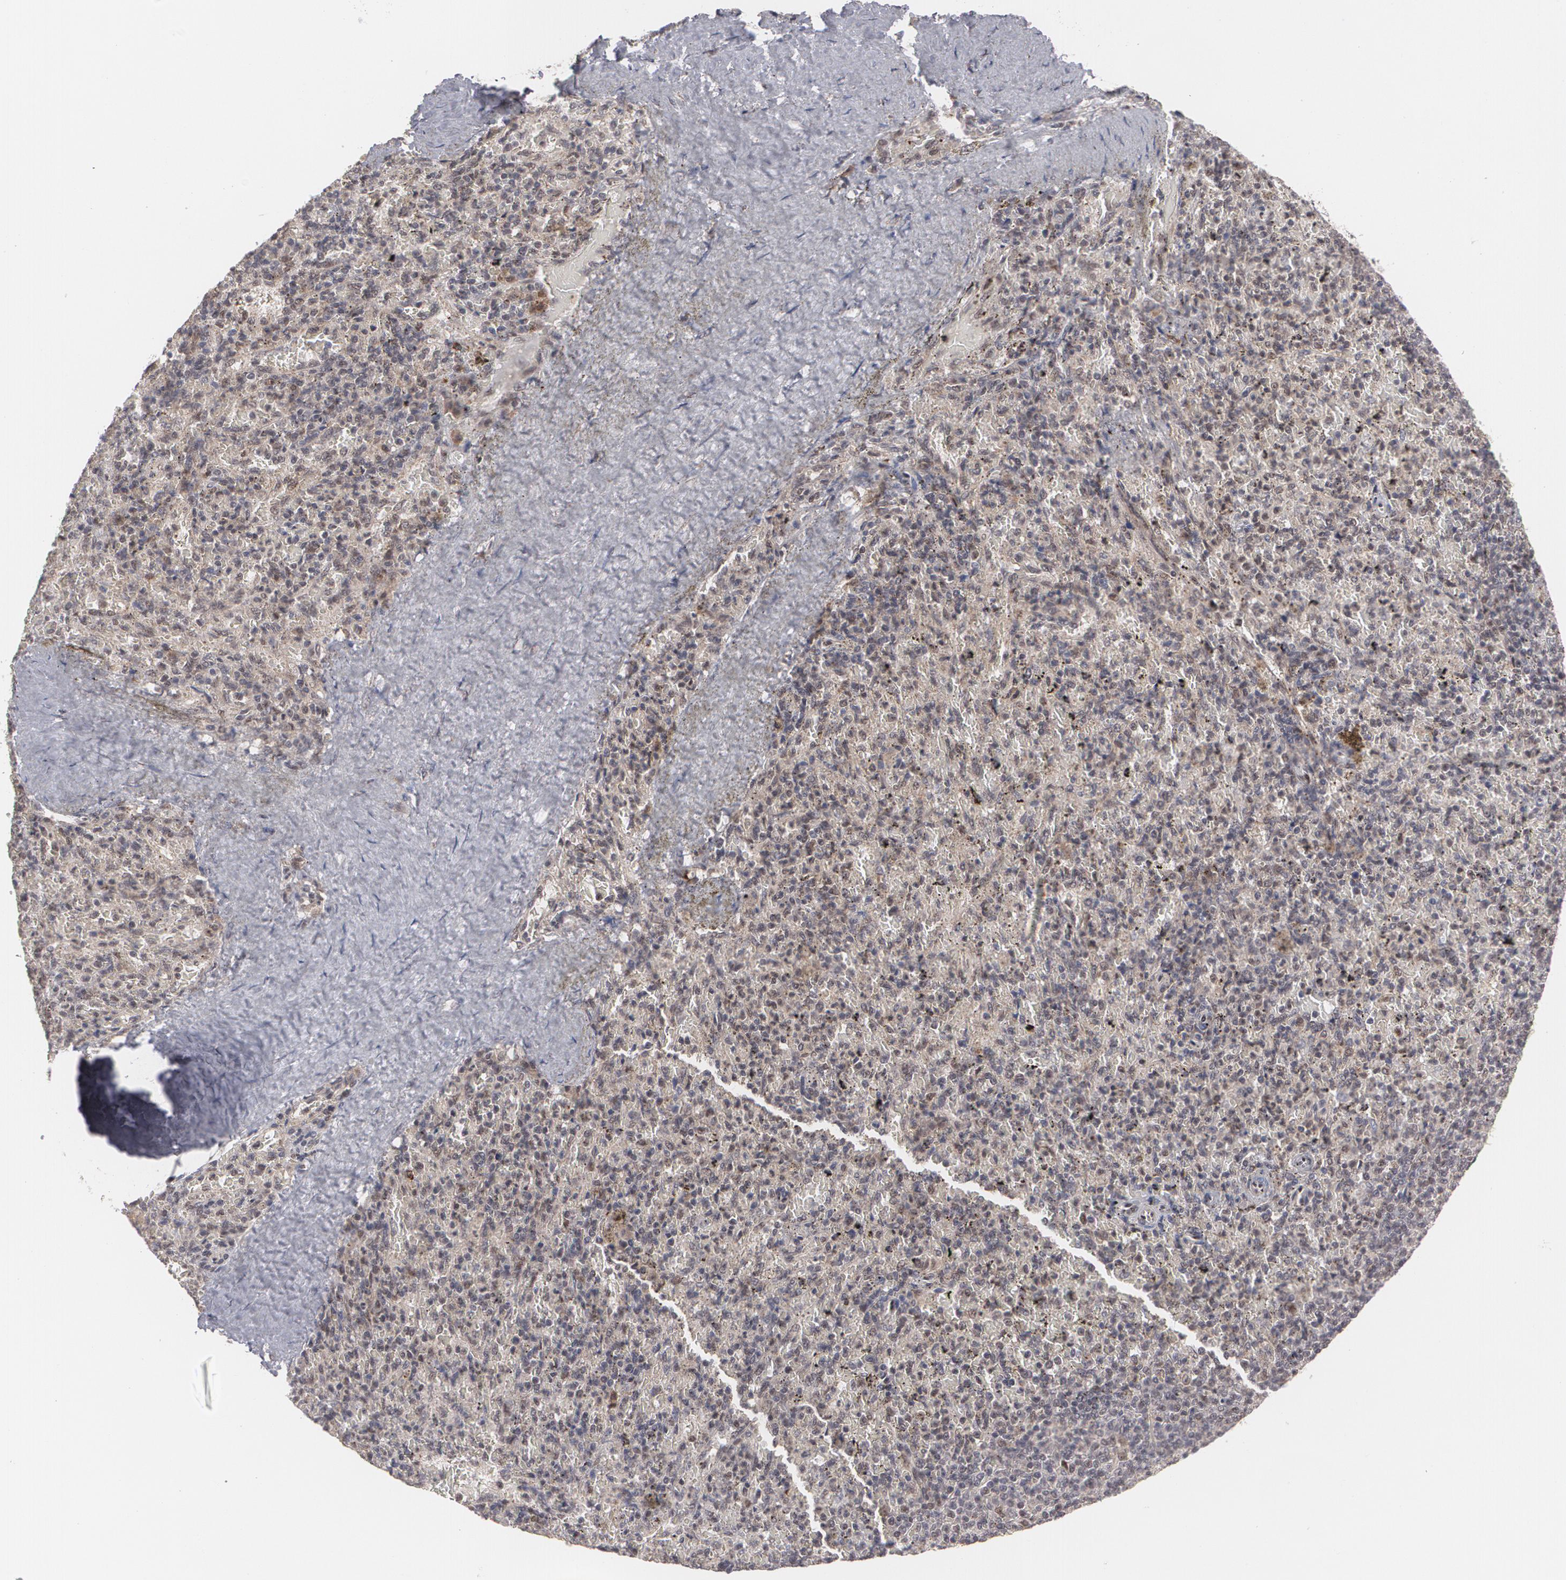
{"staining": {"intensity": "moderate", "quantity": ">75%", "location": "nuclear"}, "tissue": "spleen", "cell_type": "Cells in red pulp", "image_type": "normal", "snomed": [{"axis": "morphology", "description": "Normal tissue, NOS"}, {"axis": "topography", "description": "Spleen"}], "caption": "Protein expression analysis of unremarkable human spleen reveals moderate nuclear expression in about >75% of cells in red pulp. (DAB (3,3'-diaminobenzidine) IHC with brightfield microscopy, high magnification).", "gene": "INTS6L", "patient": {"sex": "female", "age": 43}}